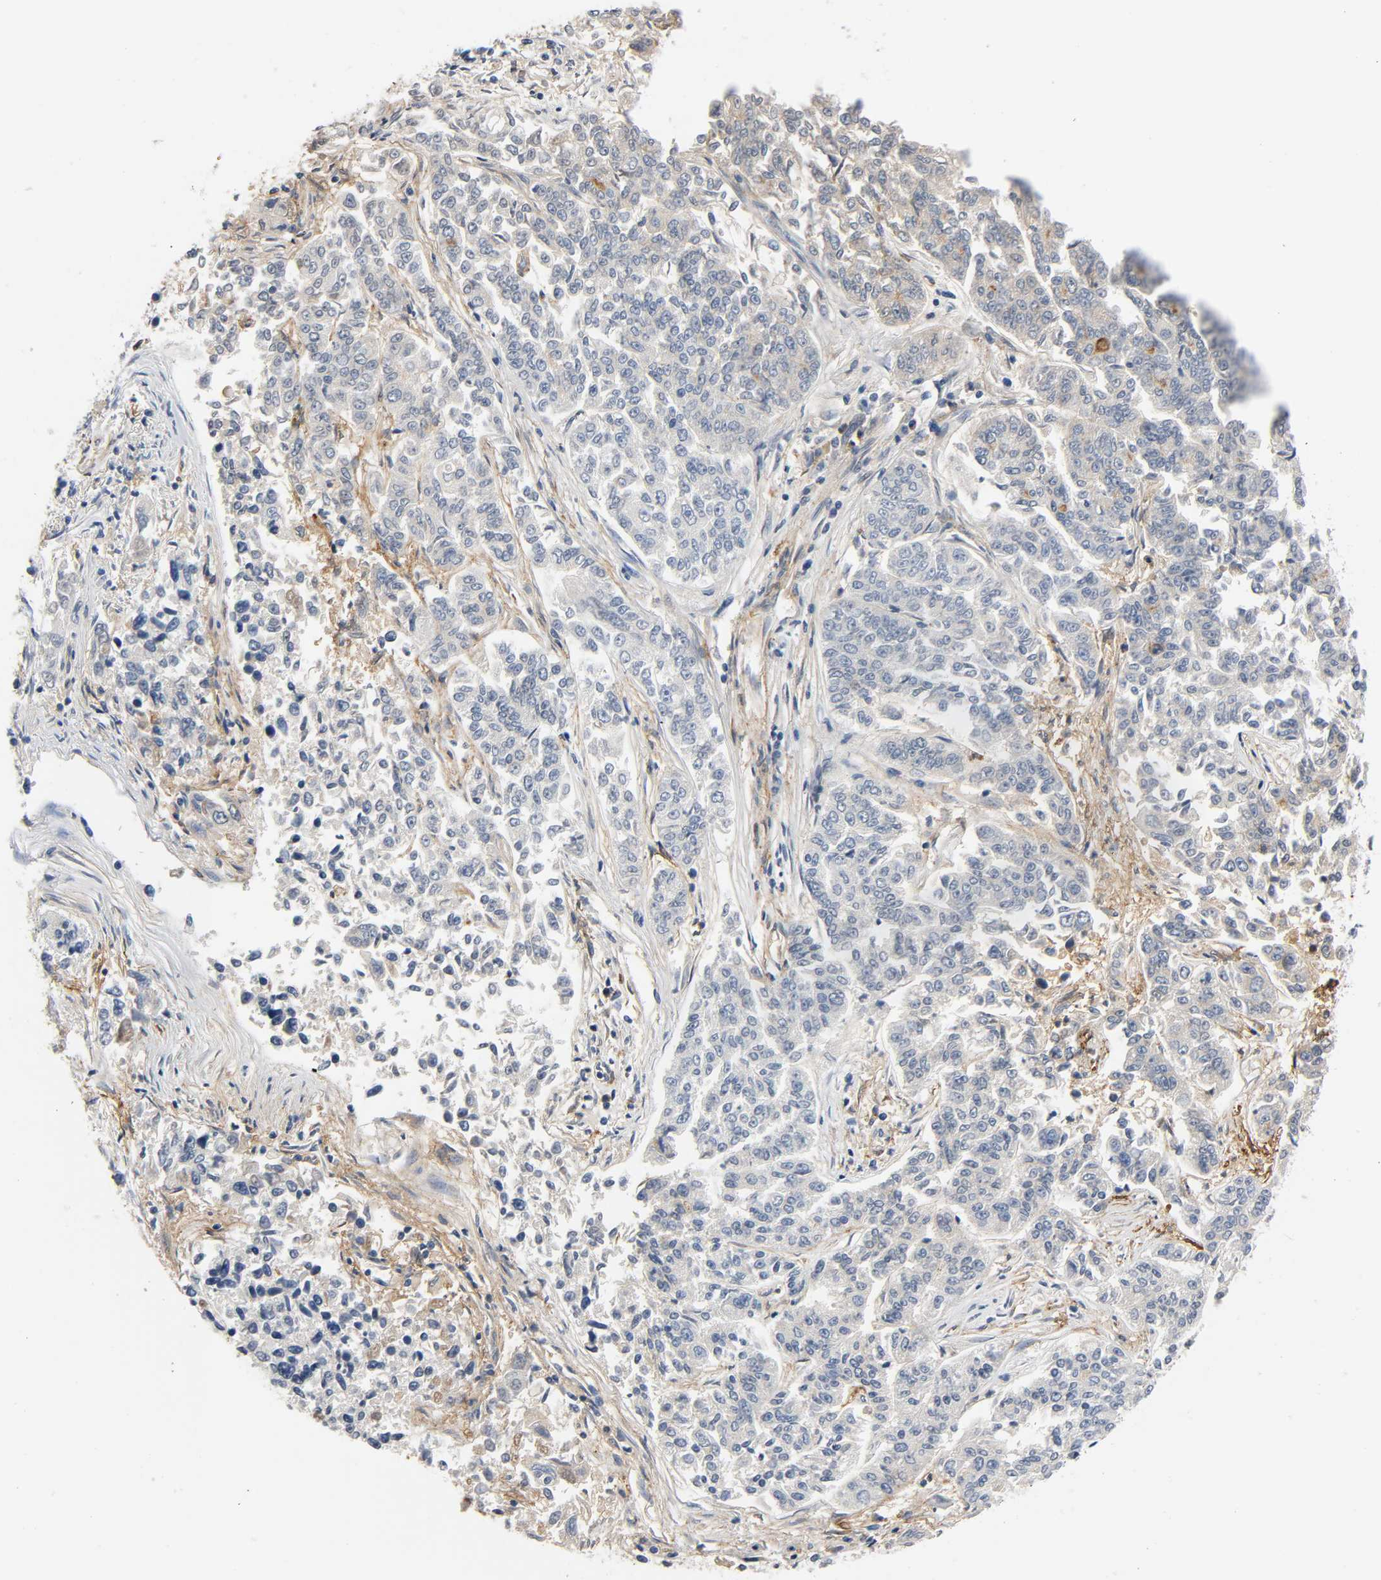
{"staining": {"intensity": "negative", "quantity": "none", "location": "none"}, "tissue": "lung cancer", "cell_type": "Tumor cells", "image_type": "cancer", "snomed": [{"axis": "morphology", "description": "Adenocarcinoma, NOS"}, {"axis": "topography", "description": "Lung"}], "caption": "Protein analysis of lung cancer shows no significant positivity in tumor cells. (DAB immunohistochemistry visualized using brightfield microscopy, high magnification).", "gene": "ANPEP", "patient": {"sex": "male", "age": 84}}